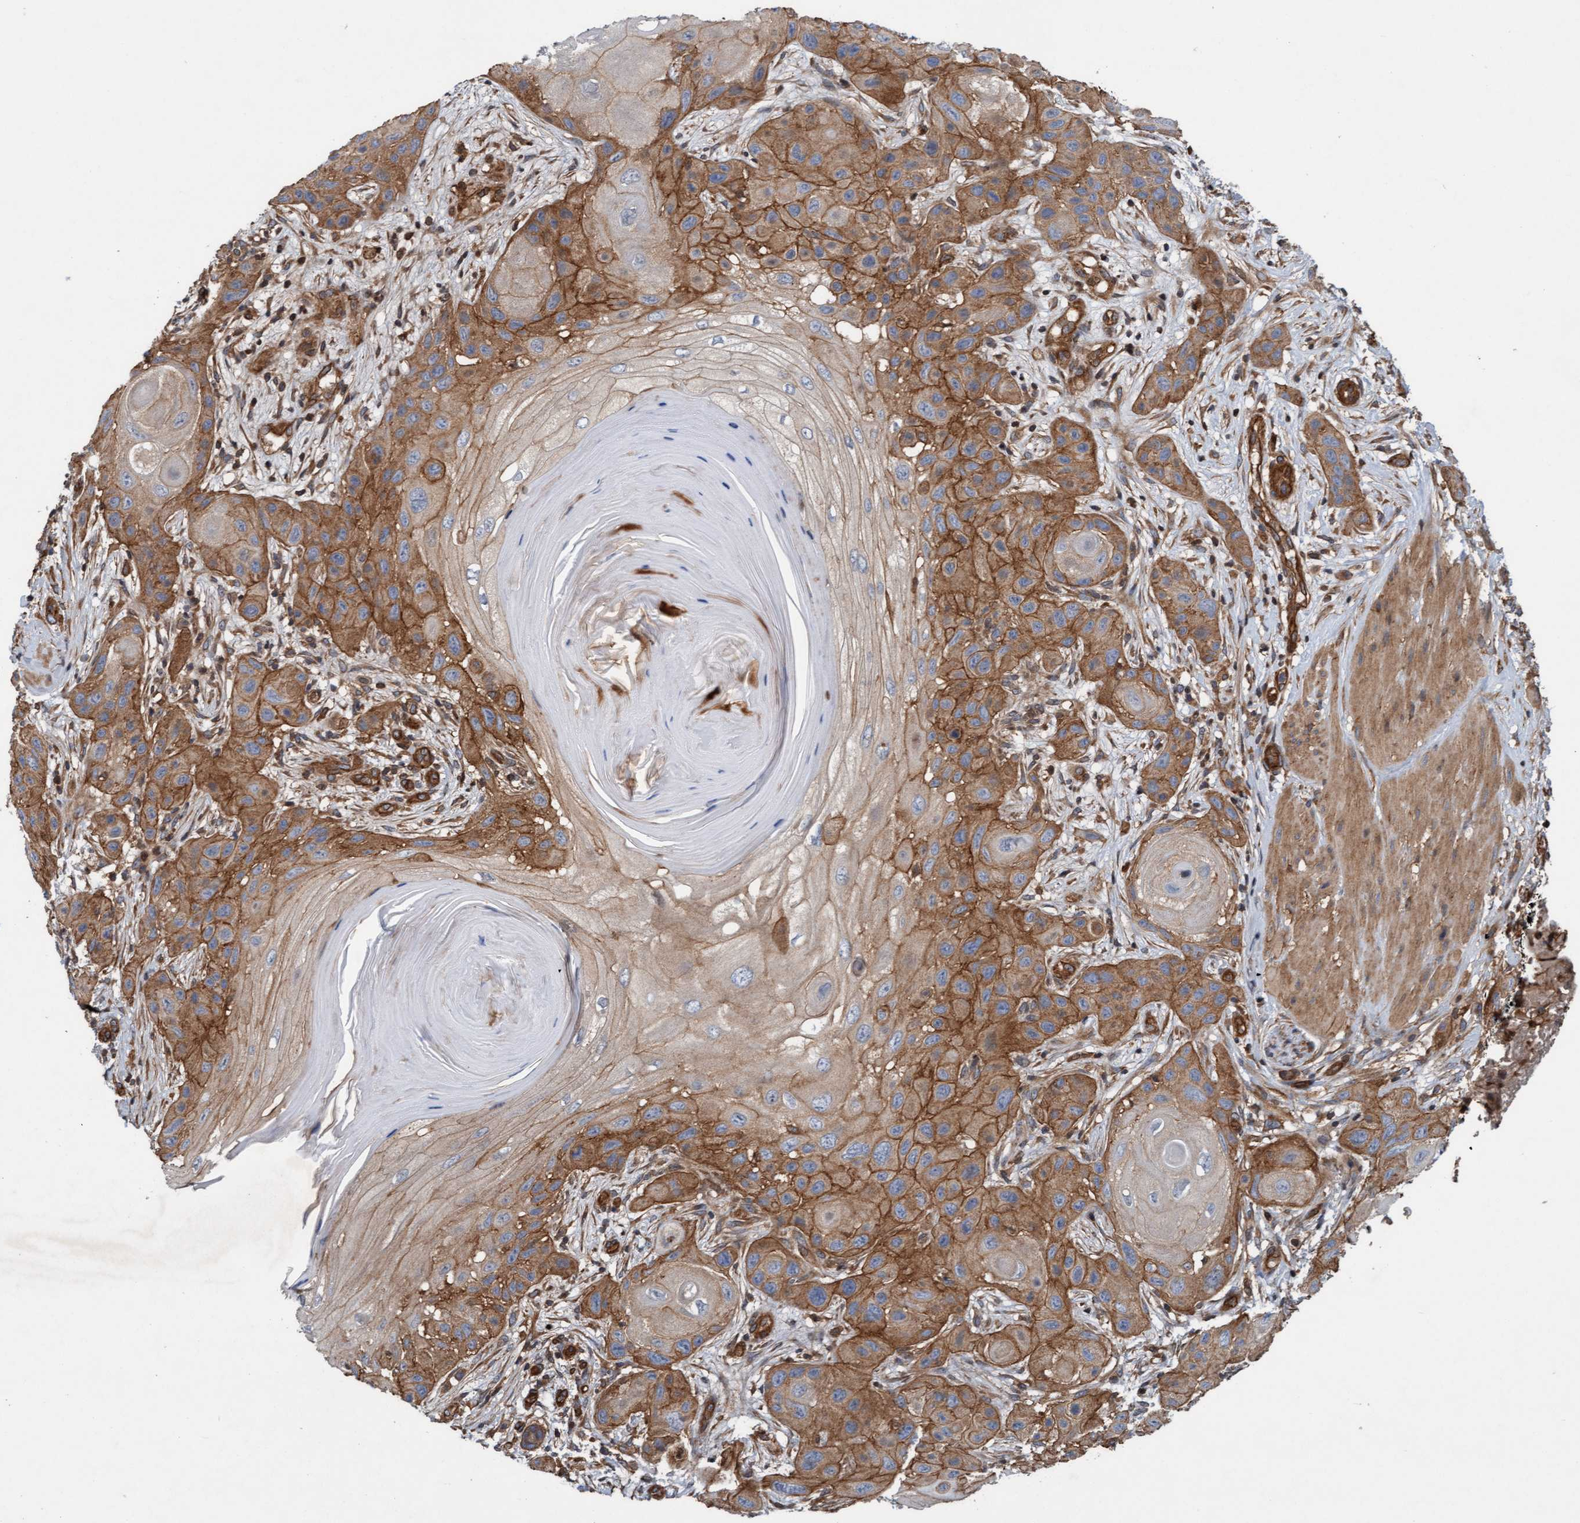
{"staining": {"intensity": "moderate", "quantity": ">75%", "location": "cytoplasmic/membranous"}, "tissue": "skin cancer", "cell_type": "Tumor cells", "image_type": "cancer", "snomed": [{"axis": "morphology", "description": "Squamous cell carcinoma, NOS"}, {"axis": "topography", "description": "Skin"}], "caption": "Protein staining of skin cancer (squamous cell carcinoma) tissue reveals moderate cytoplasmic/membranous positivity in about >75% of tumor cells.", "gene": "ERAL1", "patient": {"sex": "female", "age": 96}}